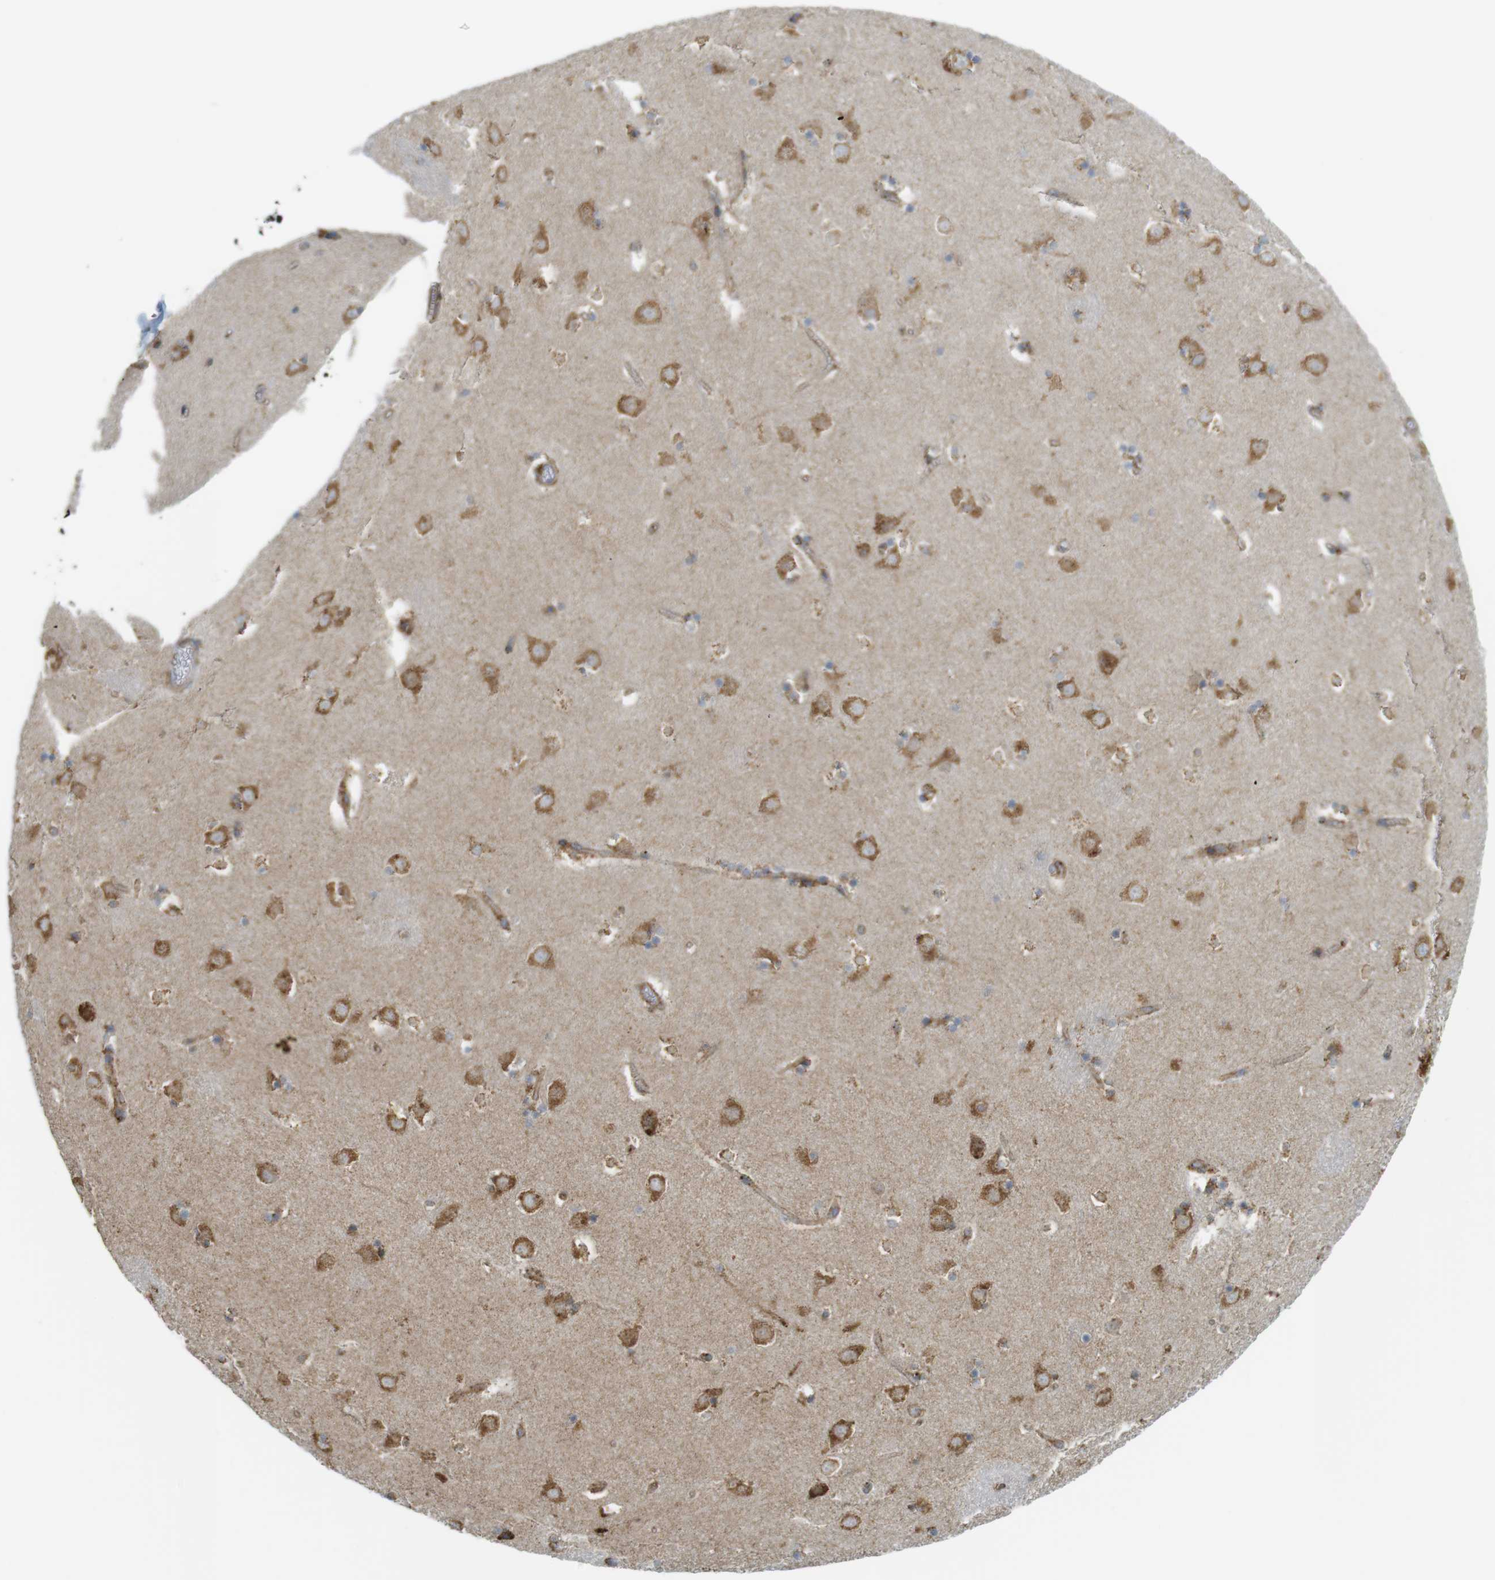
{"staining": {"intensity": "moderate", "quantity": "25%-75%", "location": "cytoplasmic/membranous"}, "tissue": "caudate", "cell_type": "Glial cells", "image_type": "normal", "snomed": [{"axis": "morphology", "description": "Normal tissue, NOS"}, {"axis": "topography", "description": "Lateral ventricle wall"}], "caption": "Moderate cytoplasmic/membranous expression is seen in approximately 25%-75% of glial cells in benign caudate. The protein is stained brown, and the nuclei are stained in blue (DAB IHC with brightfield microscopy, high magnification).", "gene": "MBOAT2", "patient": {"sex": "male", "age": 45}}